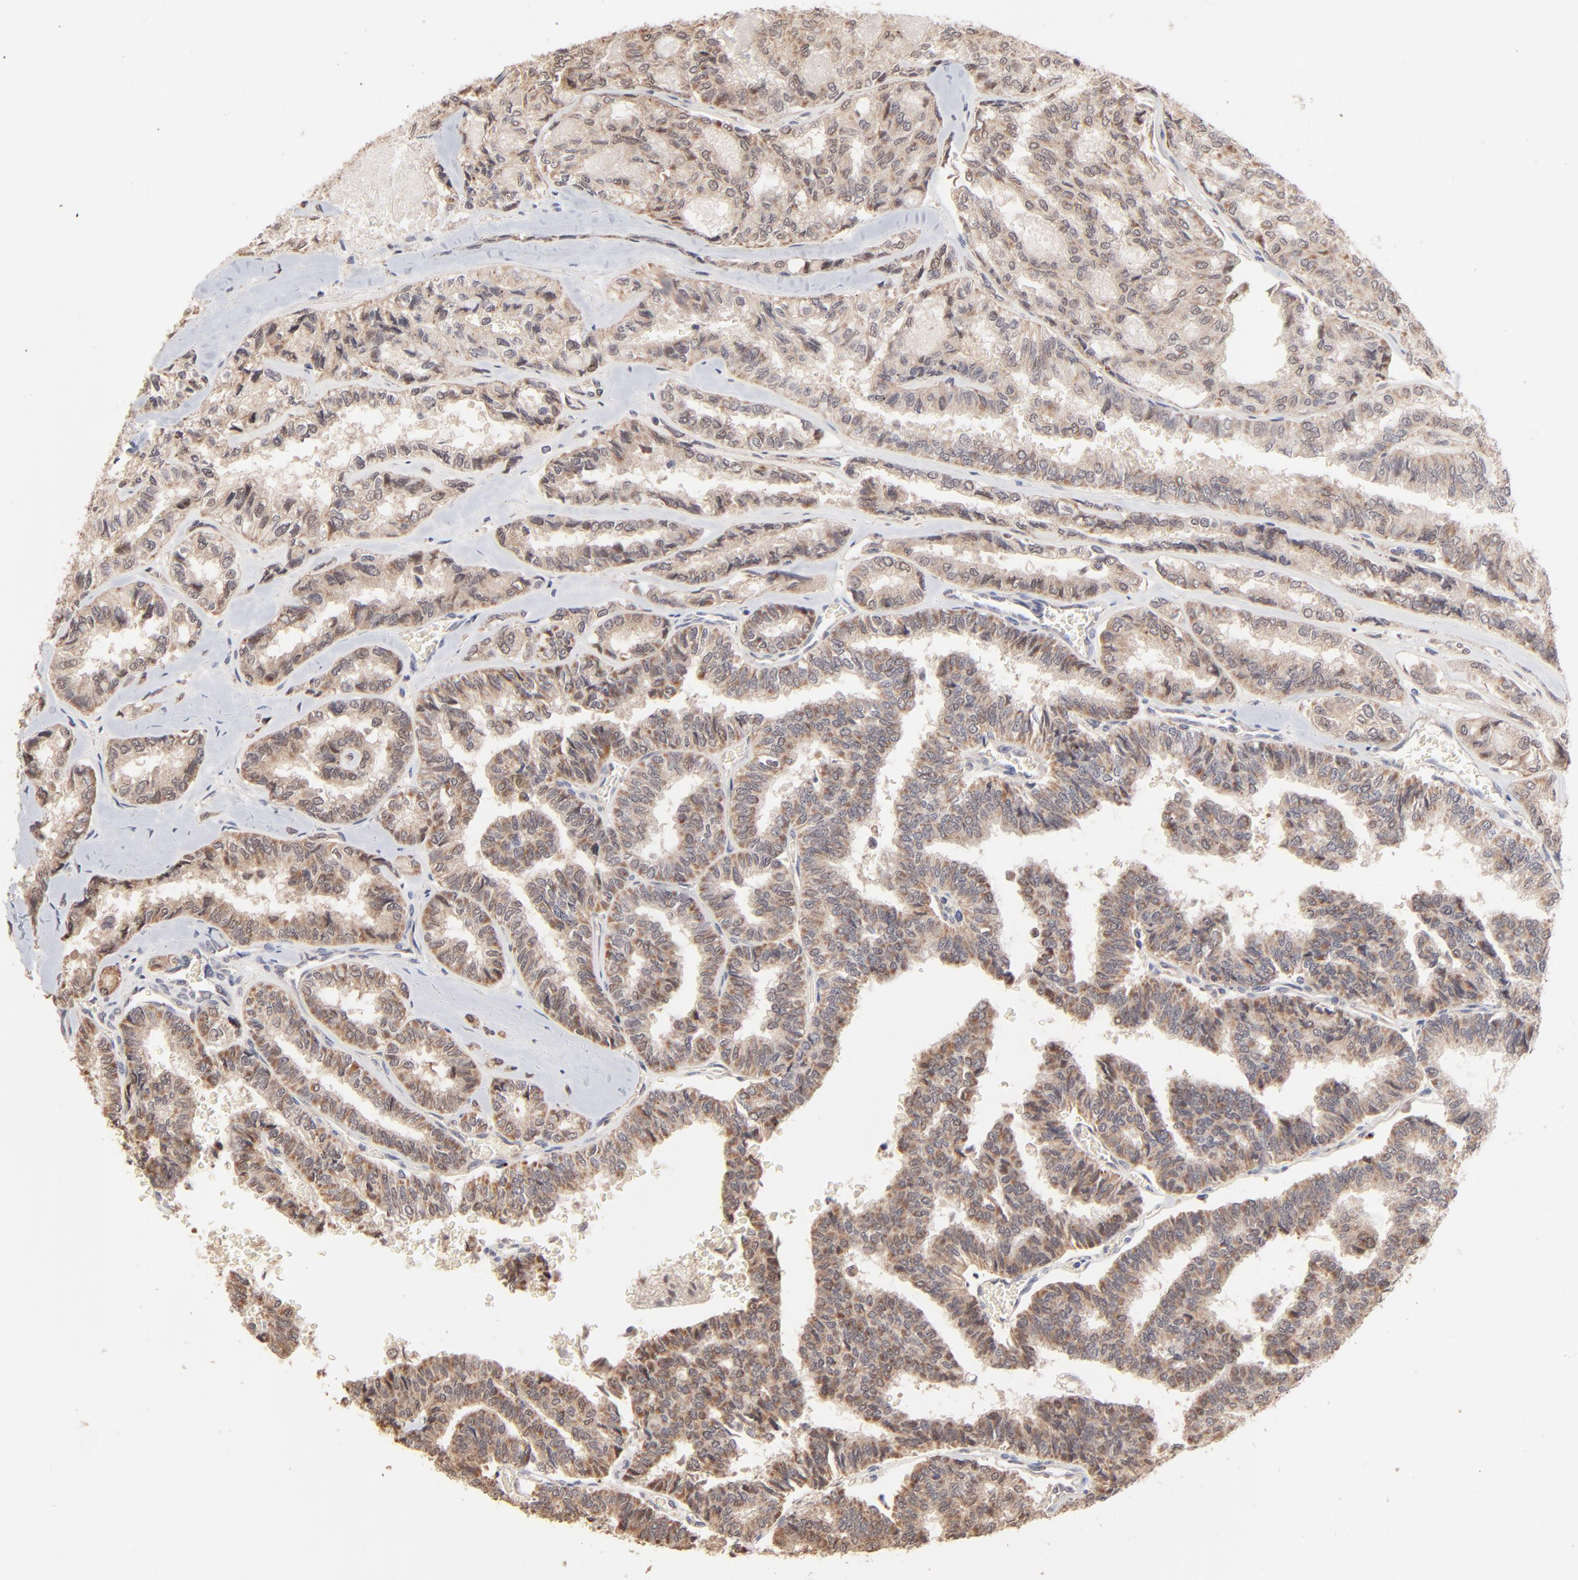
{"staining": {"intensity": "moderate", "quantity": "25%-75%", "location": "cytoplasmic/membranous"}, "tissue": "thyroid cancer", "cell_type": "Tumor cells", "image_type": "cancer", "snomed": [{"axis": "morphology", "description": "Papillary adenocarcinoma, NOS"}, {"axis": "topography", "description": "Thyroid gland"}], "caption": "A brown stain labels moderate cytoplasmic/membranous staining of a protein in thyroid cancer tumor cells. Nuclei are stained in blue.", "gene": "MSL2", "patient": {"sex": "female", "age": 35}}